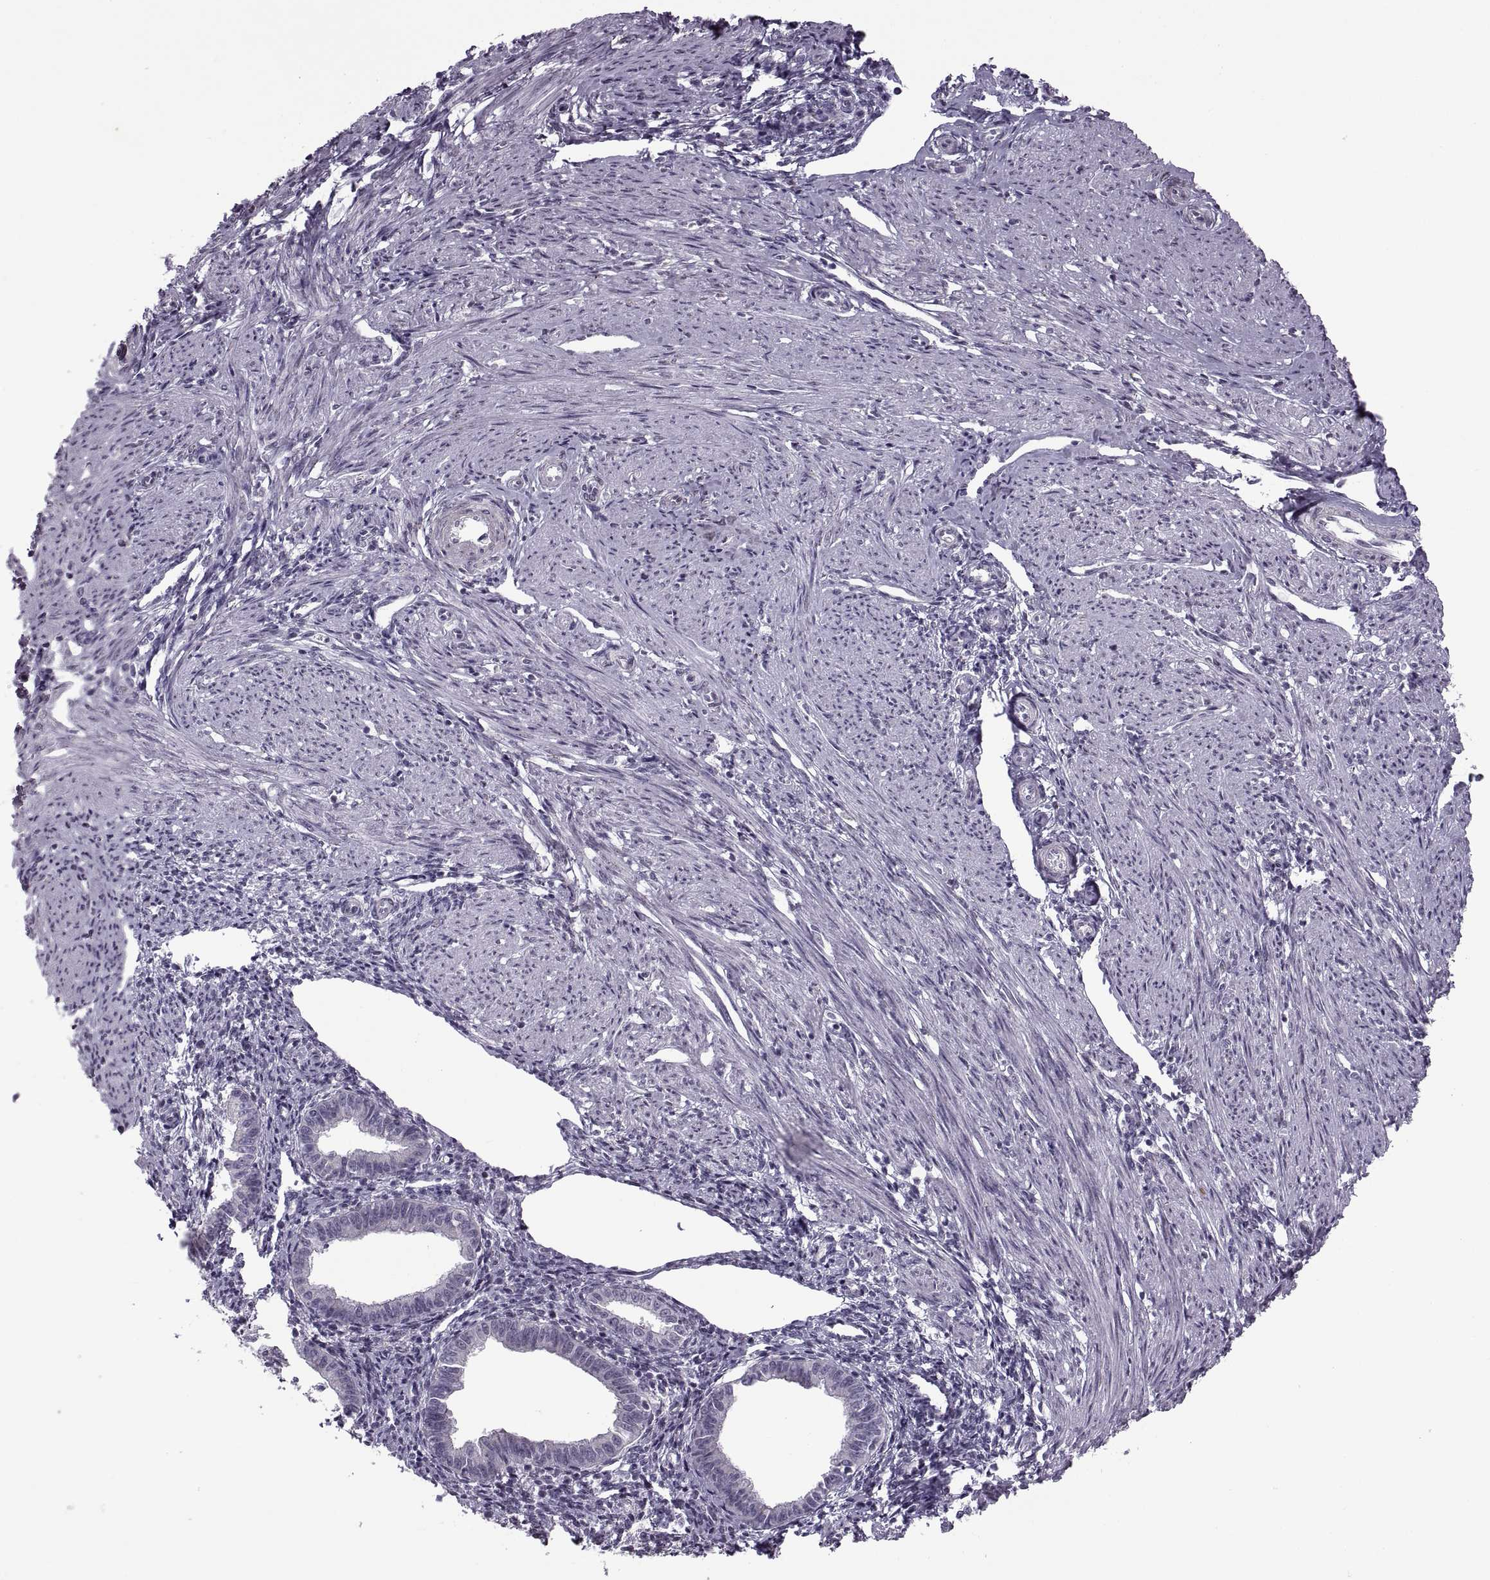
{"staining": {"intensity": "negative", "quantity": "none", "location": "none"}, "tissue": "endometrium", "cell_type": "Cells in endometrial stroma", "image_type": "normal", "snomed": [{"axis": "morphology", "description": "Normal tissue, NOS"}, {"axis": "topography", "description": "Endometrium"}], "caption": "High power microscopy image of an IHC image of normal endometrium, revealing no significant staining in cells in endometrial stroma.", "gene": "PRSS37", "patient": {"sex": "female", "age": 37}}